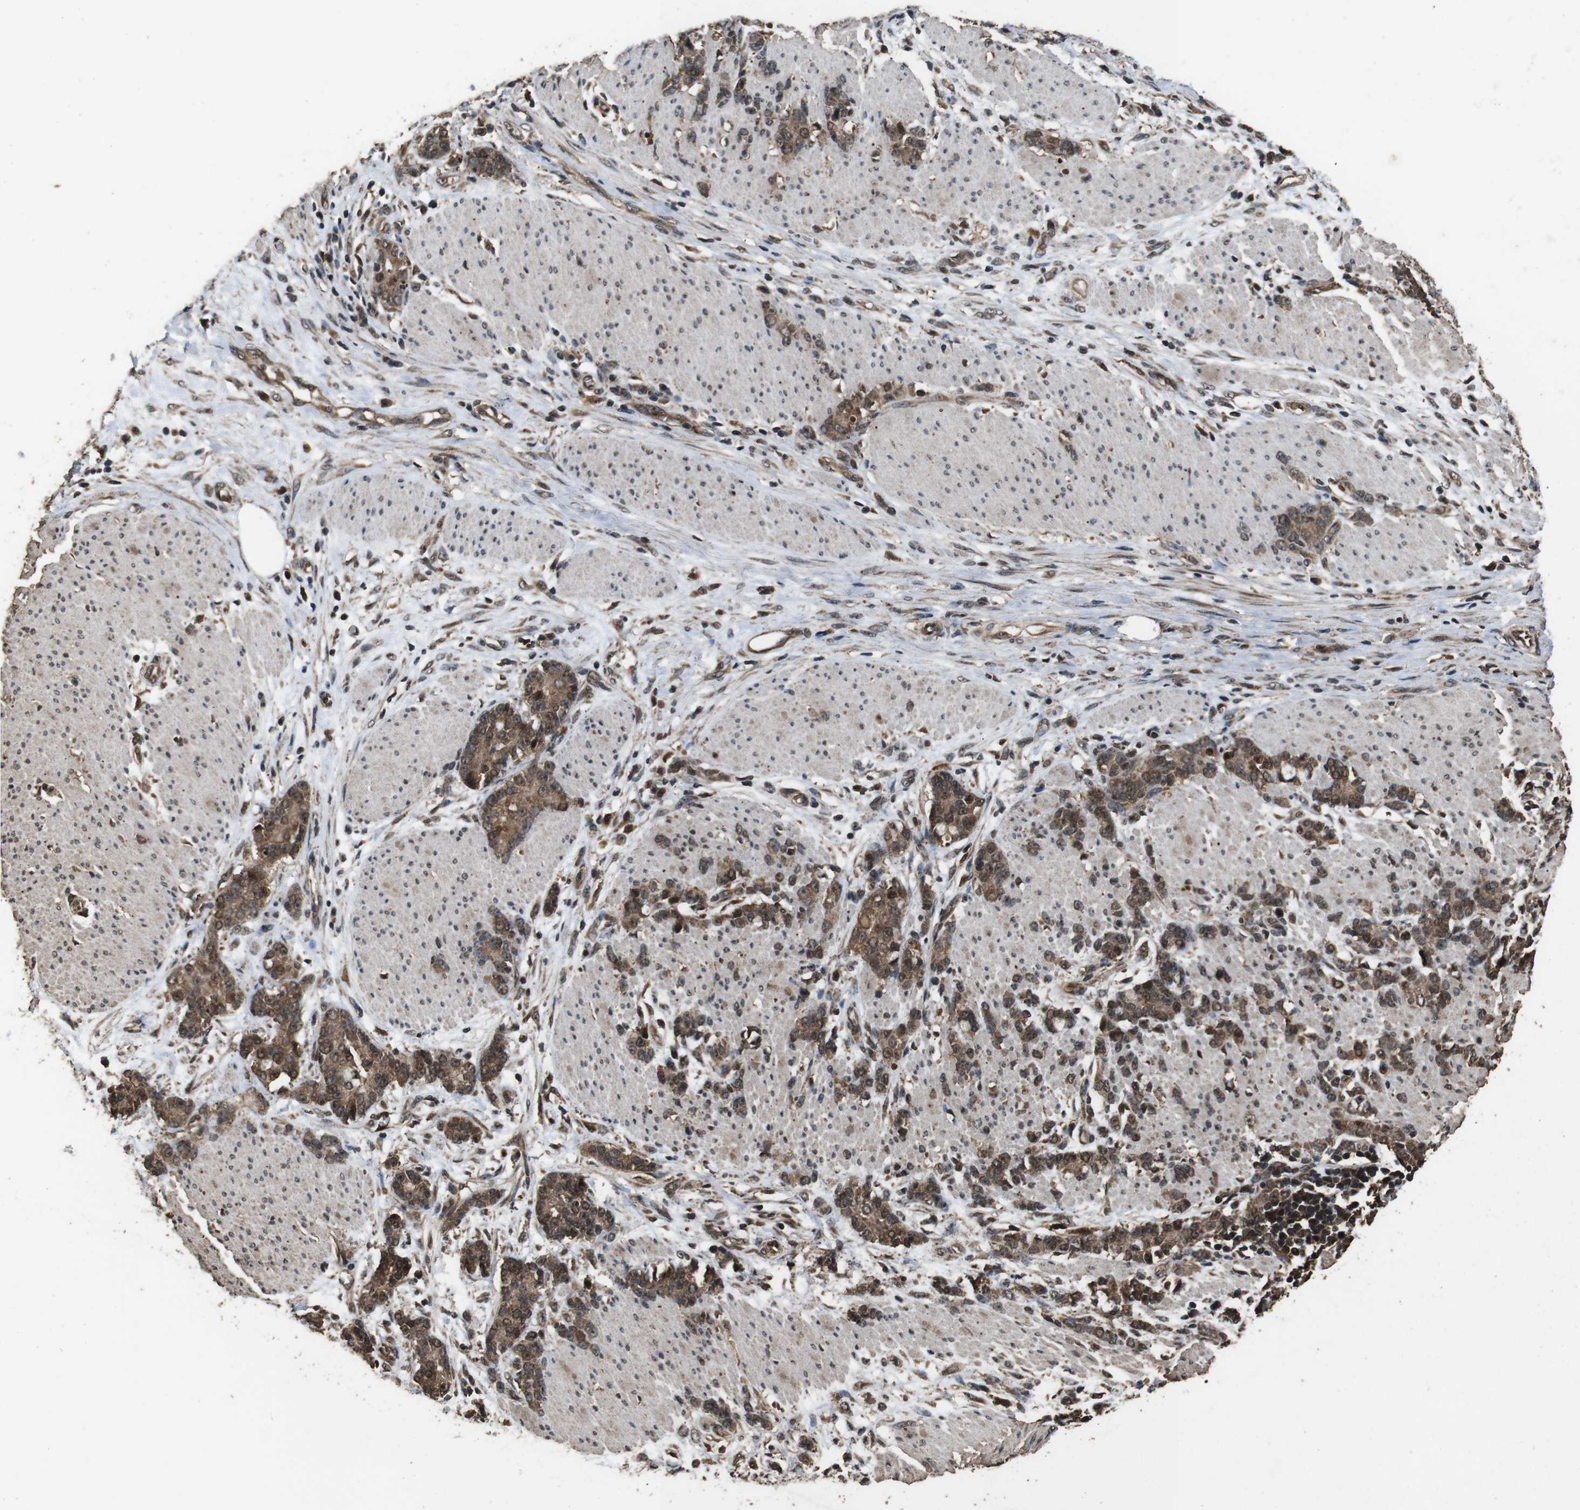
{"staining": {"intensity": "strong", "quantity": ">75%", "location": "cytoplasmic/membranous"}, "tissue": "stomach cancer", "cell_type": "Tumor cells", "image_type": "cancer", "snomed": [{"axis": "morphology", "description": "Adenocarcinoma, NOS"}, {"axis": "topography", "description": "Stomach, lower"}], "caption": "IHC (DAB (3,3'-diaminobenzidine)) staining of human adenocarcinoma (stomach) reveals strong cytoplasmic/membranous protein staining in about >75% of tumor cells. (brown staining indicates protein expression, while blue staining denotes nuclei).", "gene": "RRAS2", "patient": {"sex": "male", "age": 88}}